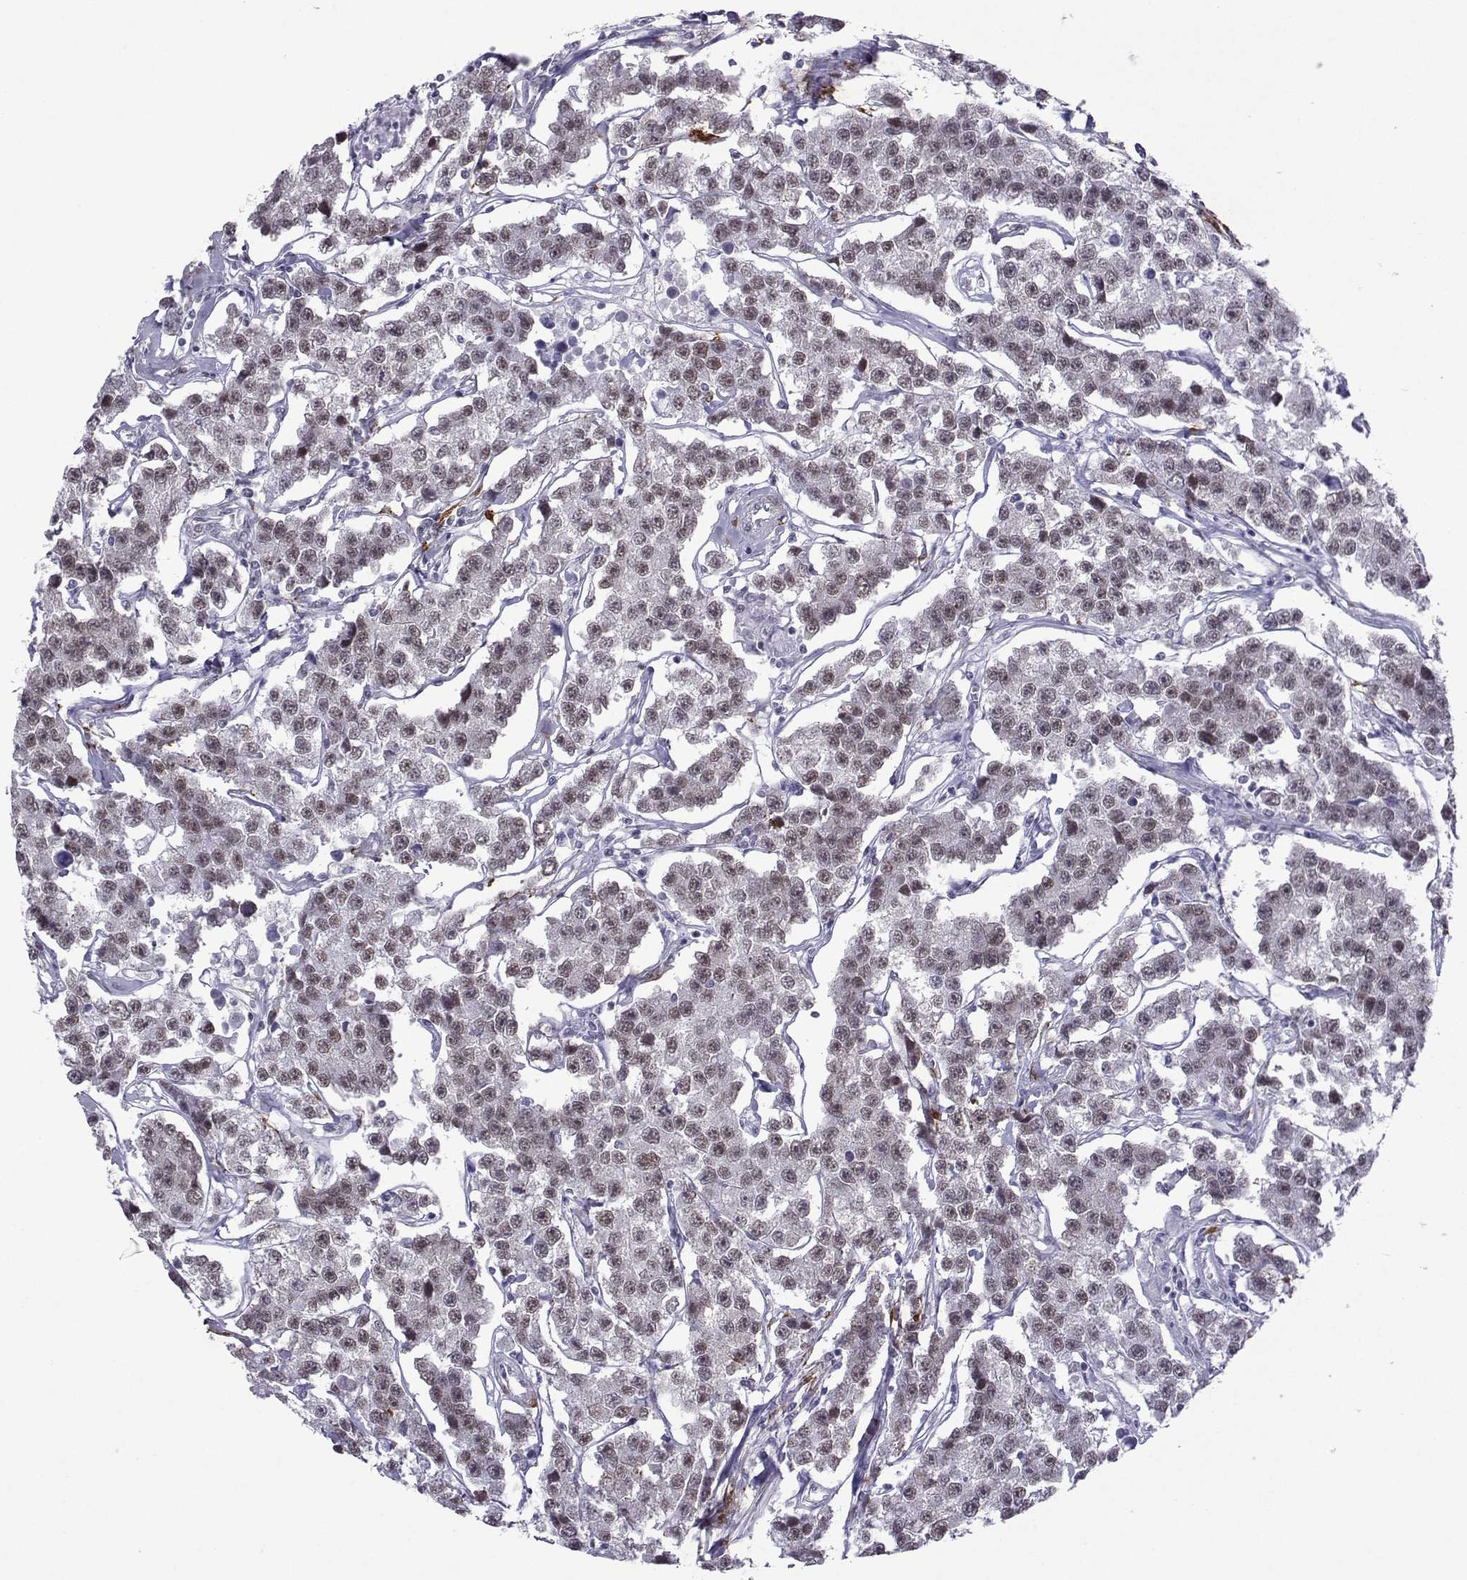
{"staining": {"intensity": "weak", "quantity": "25%-75%", "location": "nuclear"}, "tissue": "testis cancer", "cell_type": "Tumor cells", "image_type": "cancer", "snomed": [{"axis": "morphology", "description": "Seminoma, NOS"}, {"axis": "topography", "description": "Testis"}], "caption": "Tumor cells demonstrate low levels of weak nuclear positivity in about 25%-75% of cells in testis cancer (seminoma).", "gene": "LORICRIN", "patient": {"sex": "male", "age": 59}}